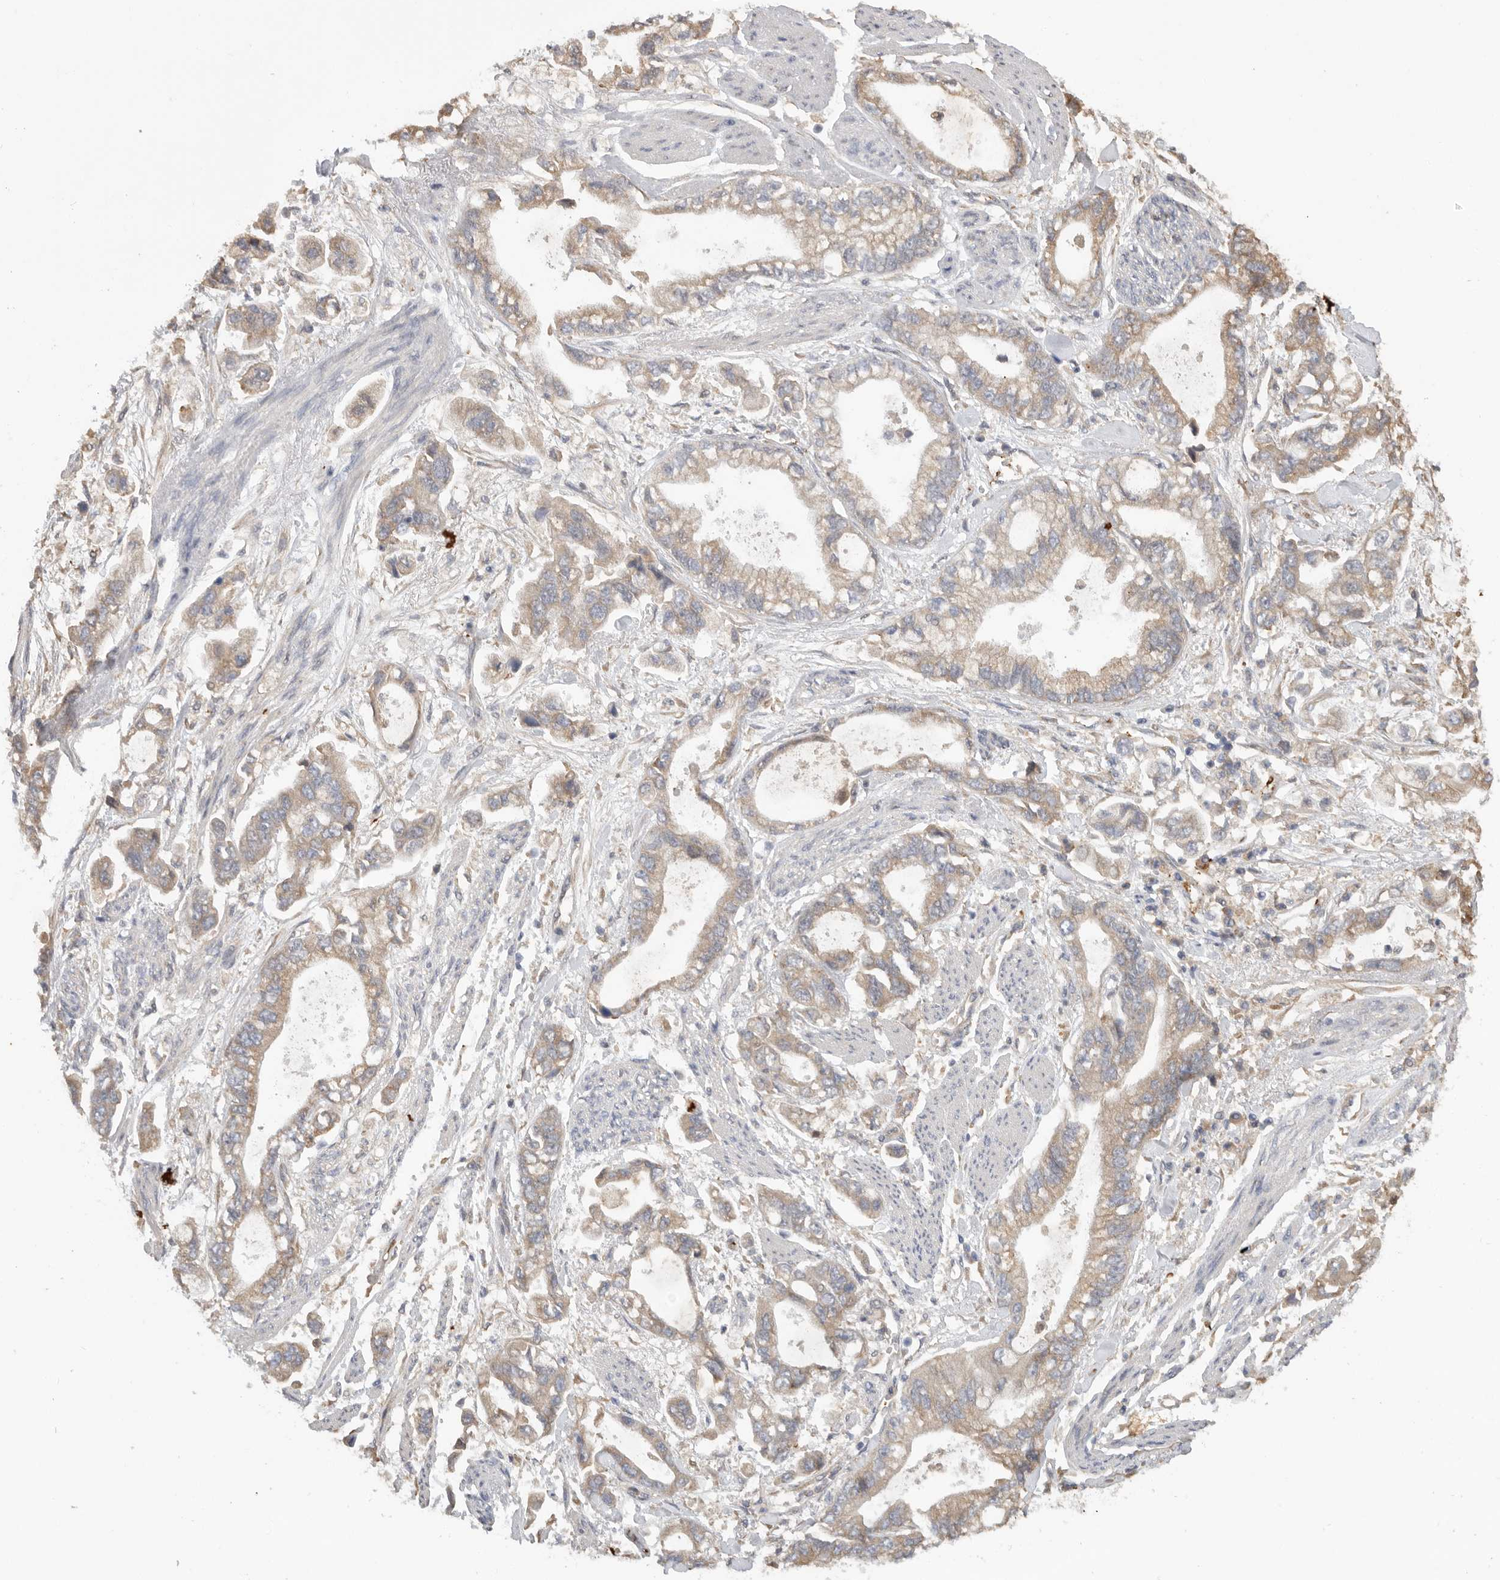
{"staining": {"intensity": "moderate", "quantity": ">75%", "location": "cytoplasmic/membranous"}, "tissue": "stomach cancer", "cell_type": "Tumor cells", "image_type": "cancer", "snomed": [{"axis": "morphology", "description": "Normal tissue, NOS"}, {"axis": "morphology", "description": "Adenocarcinoma, NOS"}, {"axis": "topography", "description": "Stomach"}], "caption": "Immunohistochemistry (IHC) histopathology image of human stomach cancer (adenocarcinoma) stained for a protein (brown), which shows medium levels of moderate cytoplasmic/membranous positivity in approximately >75% of tumor cells.", "gene": "CDC42BPB", "patient": {"sex": "male", "age": 62}}